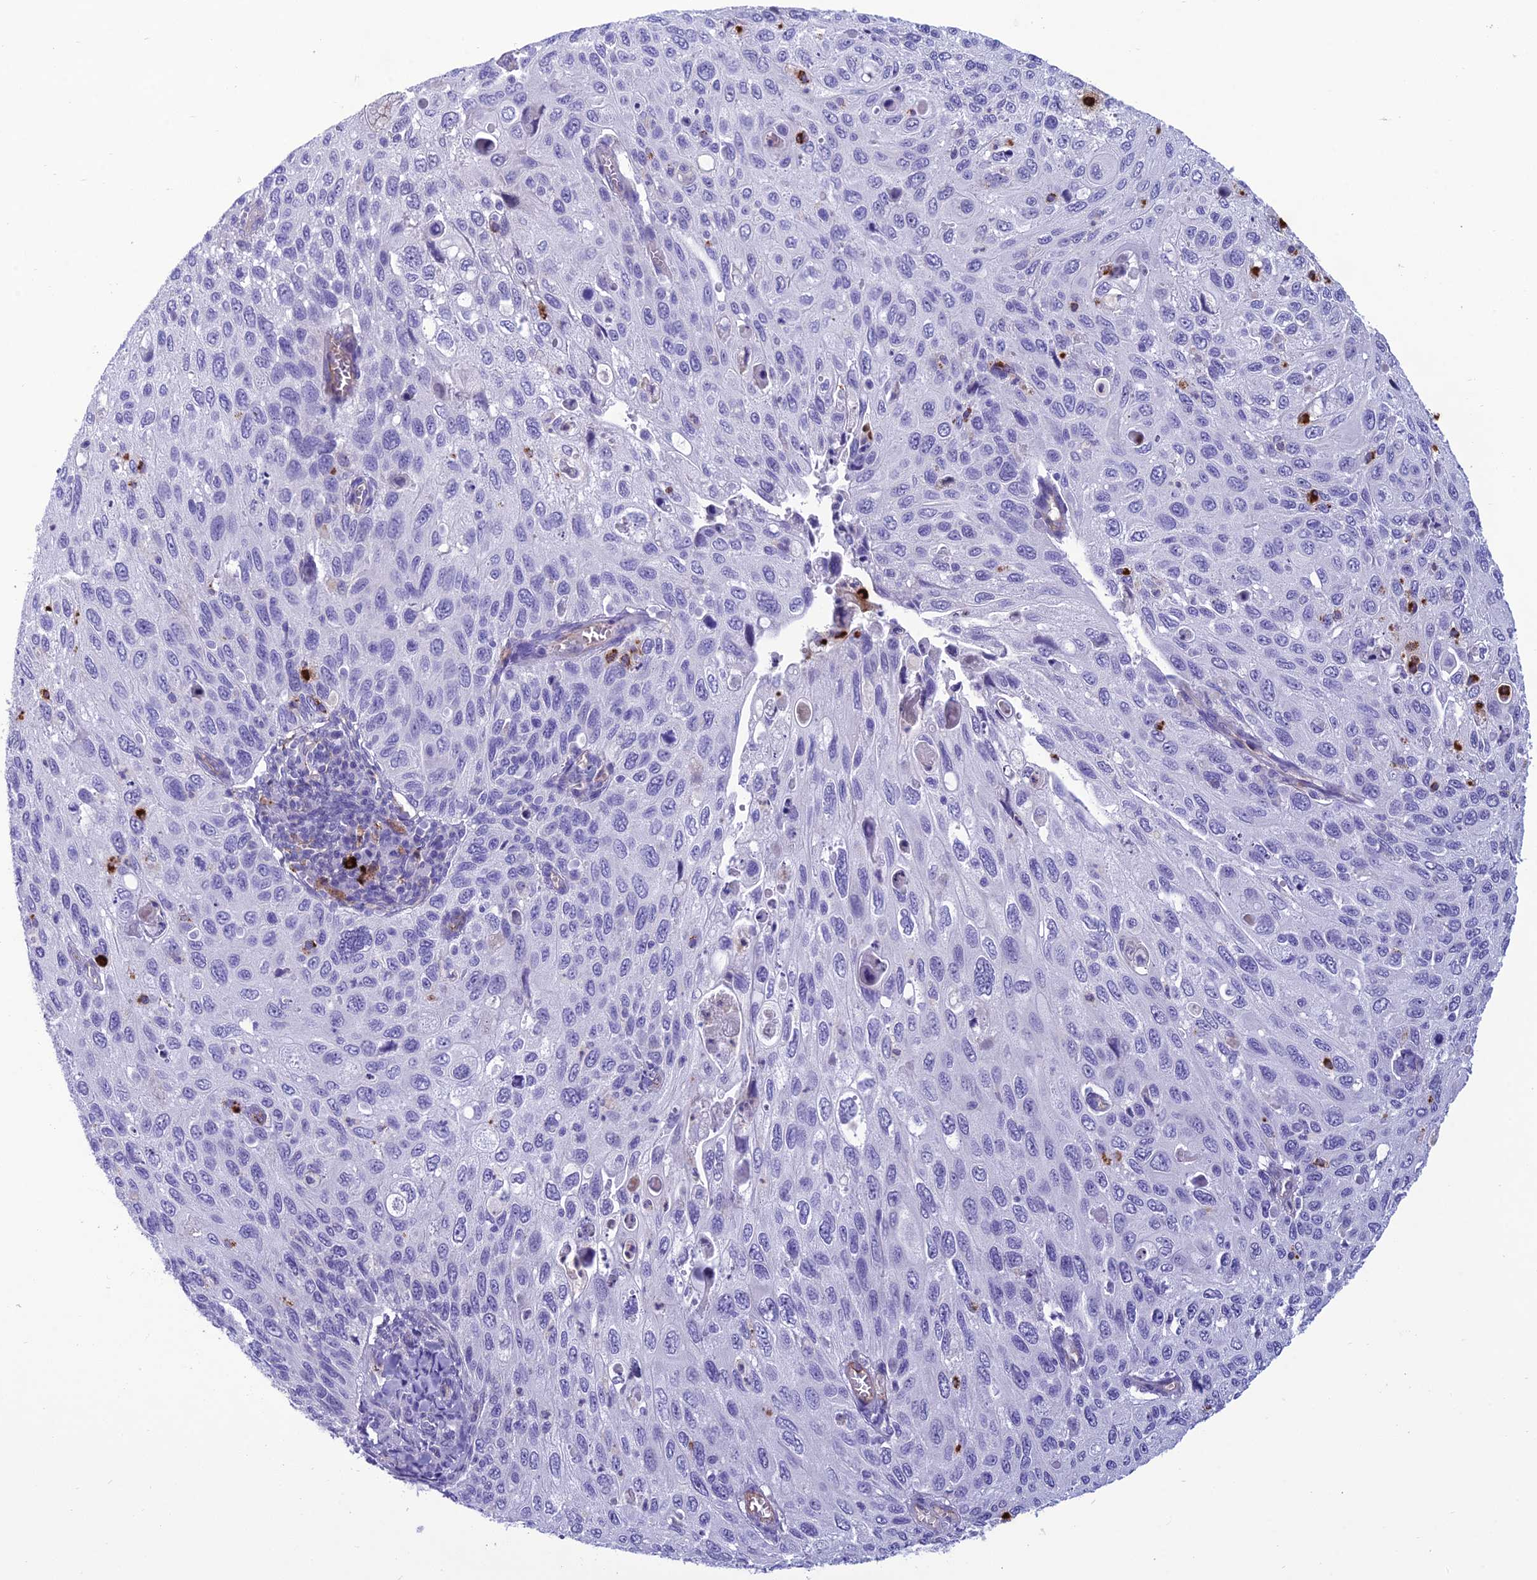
{"staining": {"intensity": "negative", "quantity": "none", "location": "none"}, "tissue": "cervical cancer", "cell_type": "Tumor cells", "image_type": "cancer", "snomed": [{"axis": "morphology", "description": "Squamous cell carcinoma, NOS"}, {"axis": "topography", "description": "Cervix"}], "caption": "Human squamous cell carcinoma (cervical) stained for a protein using immunohistochemistry shows no expression in tumor cells.", "gene": "BBS7", "patient": {"sex": "female", "age": 70}}